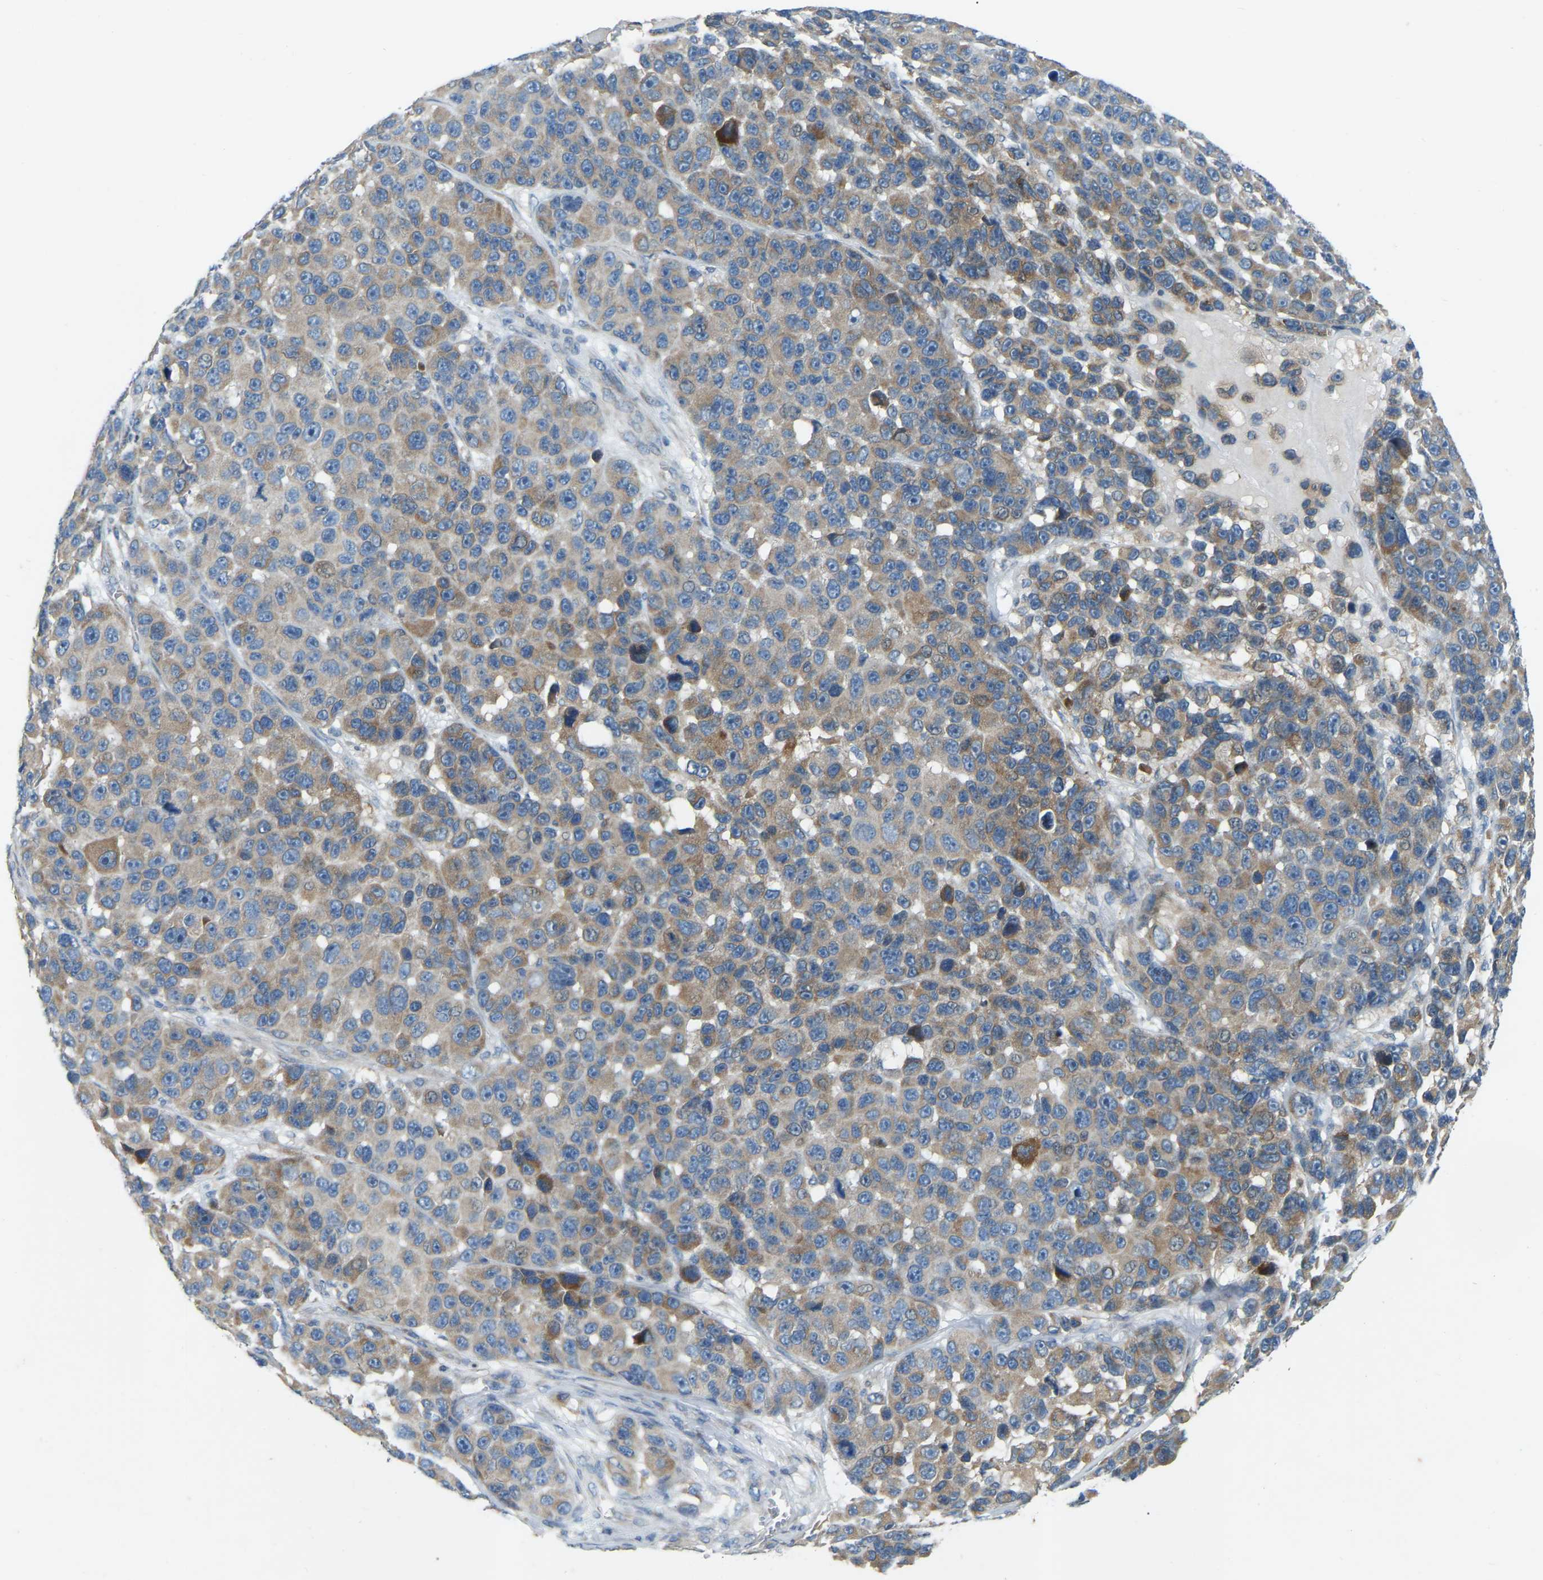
{"staining": {"intensity": "moderate", "quantity": "25%-75%", "location": "cytoplasmic/membranous"}, "tissue": "melanoma", "cell_type": "Tumor cells", "image_type": "cancer", "snomed": [{"axis": "morphology", "description": "Malignant melanoma, NOS"}, {"axis": "topography", "description": "Skin"}], "caption": "Protein expression analysis of human malignant melanoma reveals moderate cytoplasmic/membranous positivity in about 25%-75% of tumor cells.", "gene": "PARL", "patient": {"sex": "male", "age": 53}}